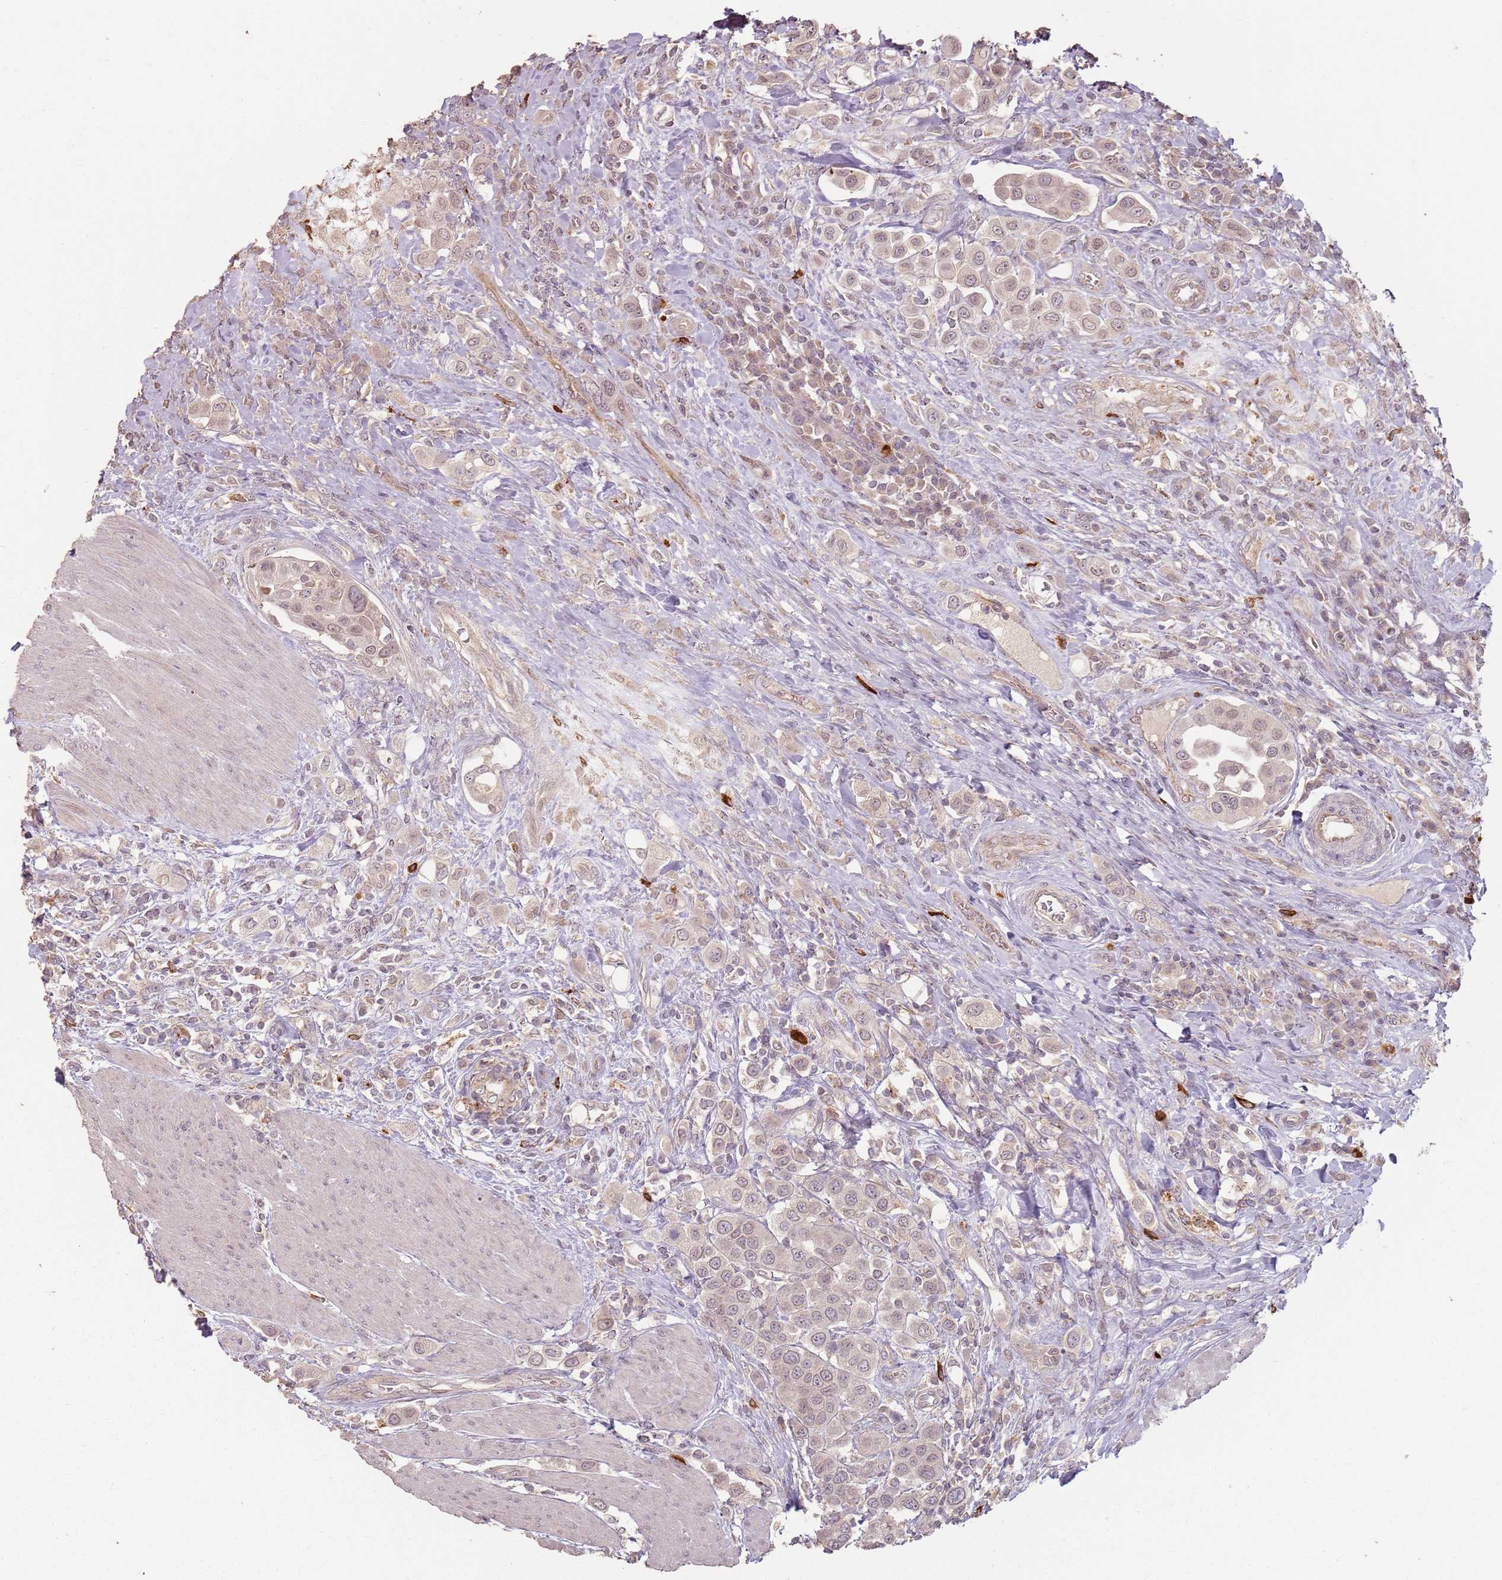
{"staining": {"intensity": "weak", "quantity": "25%-75%", "location": "cytoplasmic/membranous,nuclear"}, "tissue": "urothelial cancer", "cell_type": "Tumor cells", "image_type": "cancer", "snomed": [{"axis": "morphology", "description": "Urothelial carcinoma, High grade"}, {"axis": "topography", "description": "Urinary bladder"}], "caption": "Human urothelial cancer stained with a brown dye displays weak cytoplasmic/membranous and nuclear positive staining in about 25%-75% of tumor cells.", "gene": "CCDC168", "patient": {"sex": "male", "age": 50}}